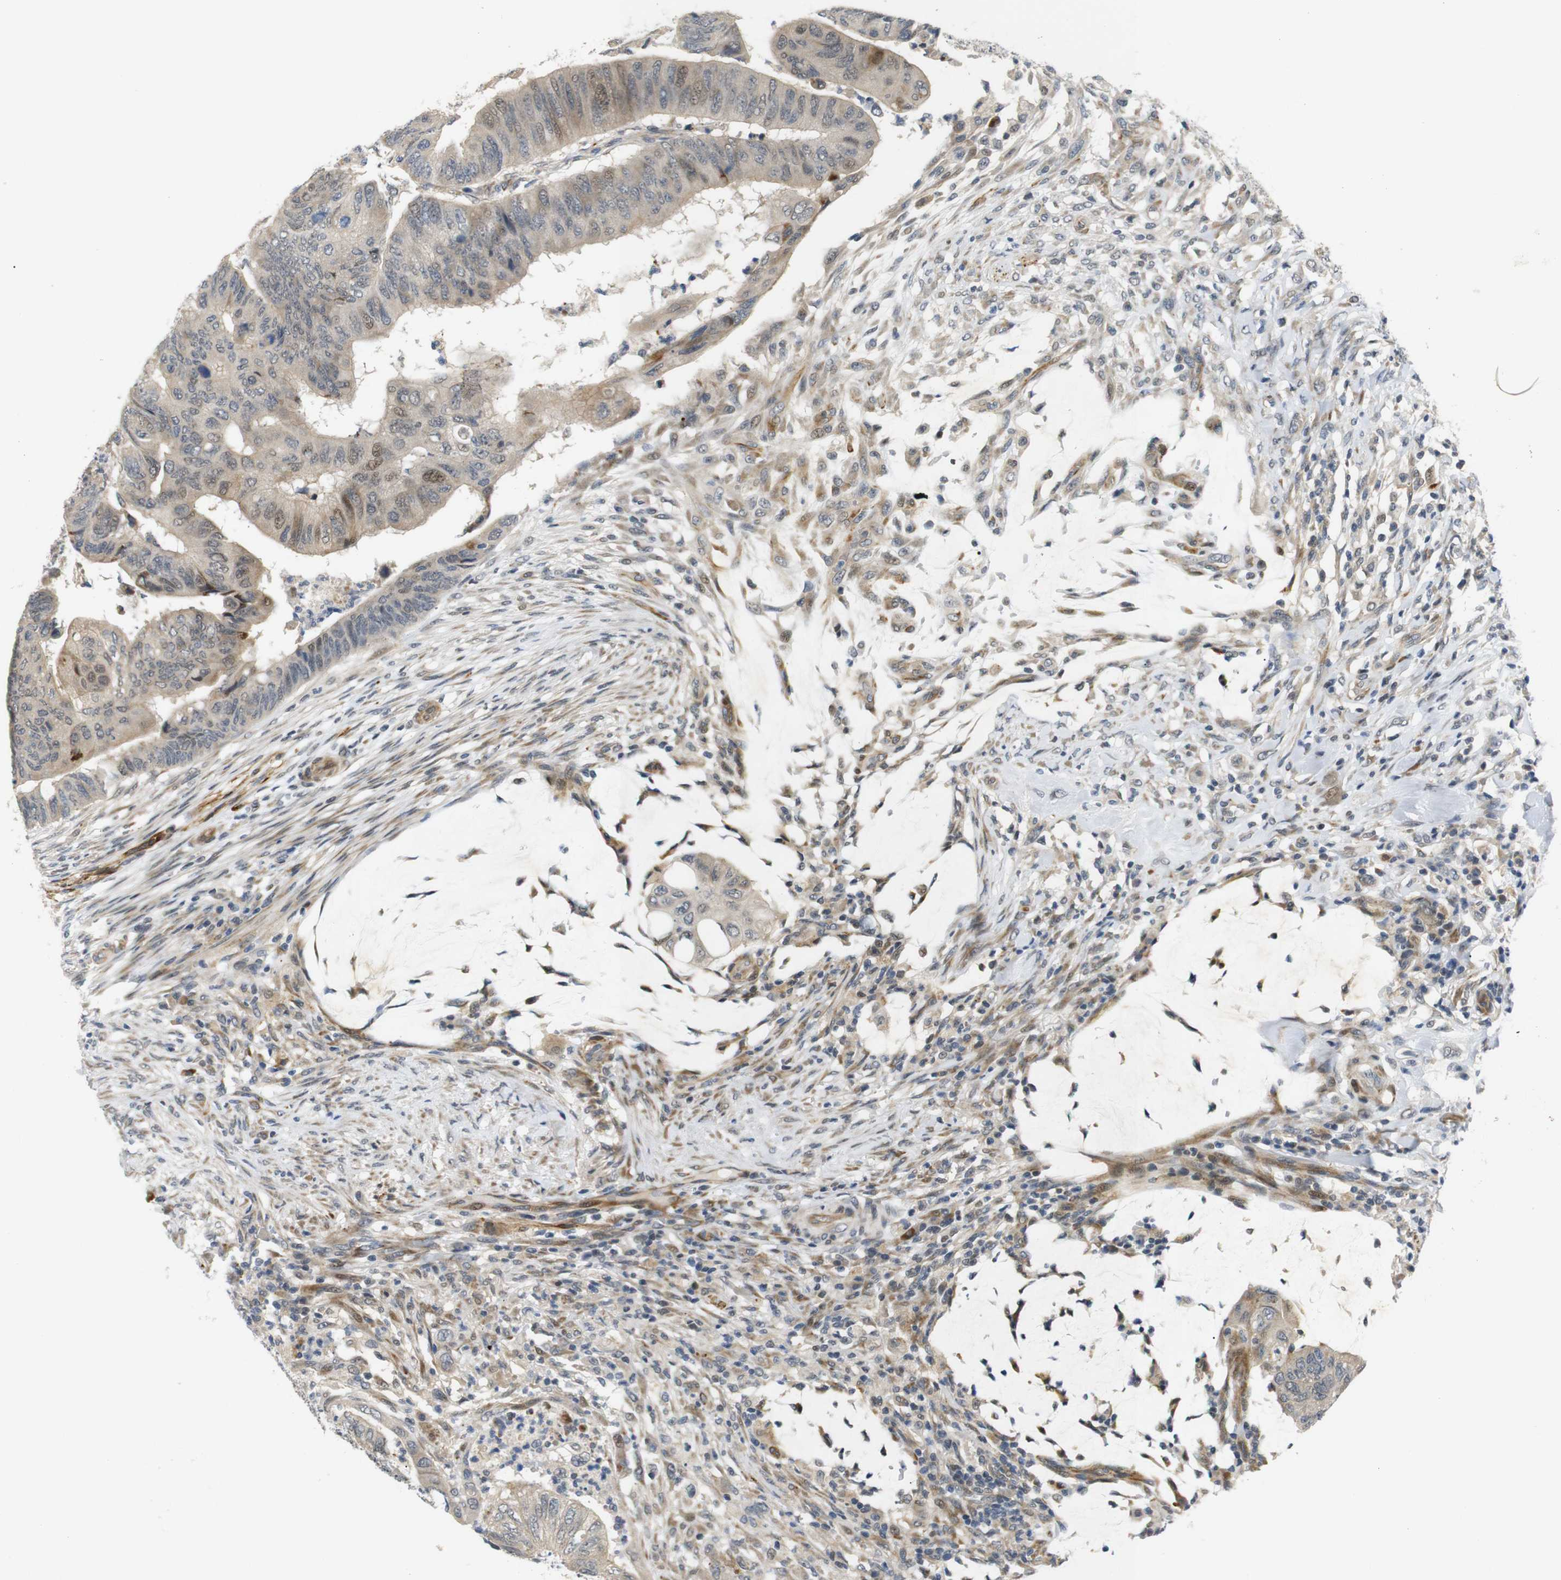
{"staining": {"intensity": "weak", "quantity": "25%-75%", "location": "cytoplasmic/membranous,nuclear"}, "tissue": "colorectal cancer", "cell_type": "Tumor cells", "image_type": "cancer", "snomed": [{"axis": "morphology", "description": "Normal tissue, NOS"}, {"axis": "morphology", "description": "Adenocarcinoma, NOS"}, {"axis": "topography", "description": "Rectum"}, {"axis": "topography", "description": "Peripheral nerve tissue"}], "caption": "Immunohistochemical staining of human colorectal adenocarcinoma shows low levels of weak cytoplasmic/membranous and nuclear expression in about 25%-75% of tumor cells. (DAB IHC with brightfield microscopy, high magnification).", "gene": "SYDE1", "patient": {"sex": "male", "age": 92}}